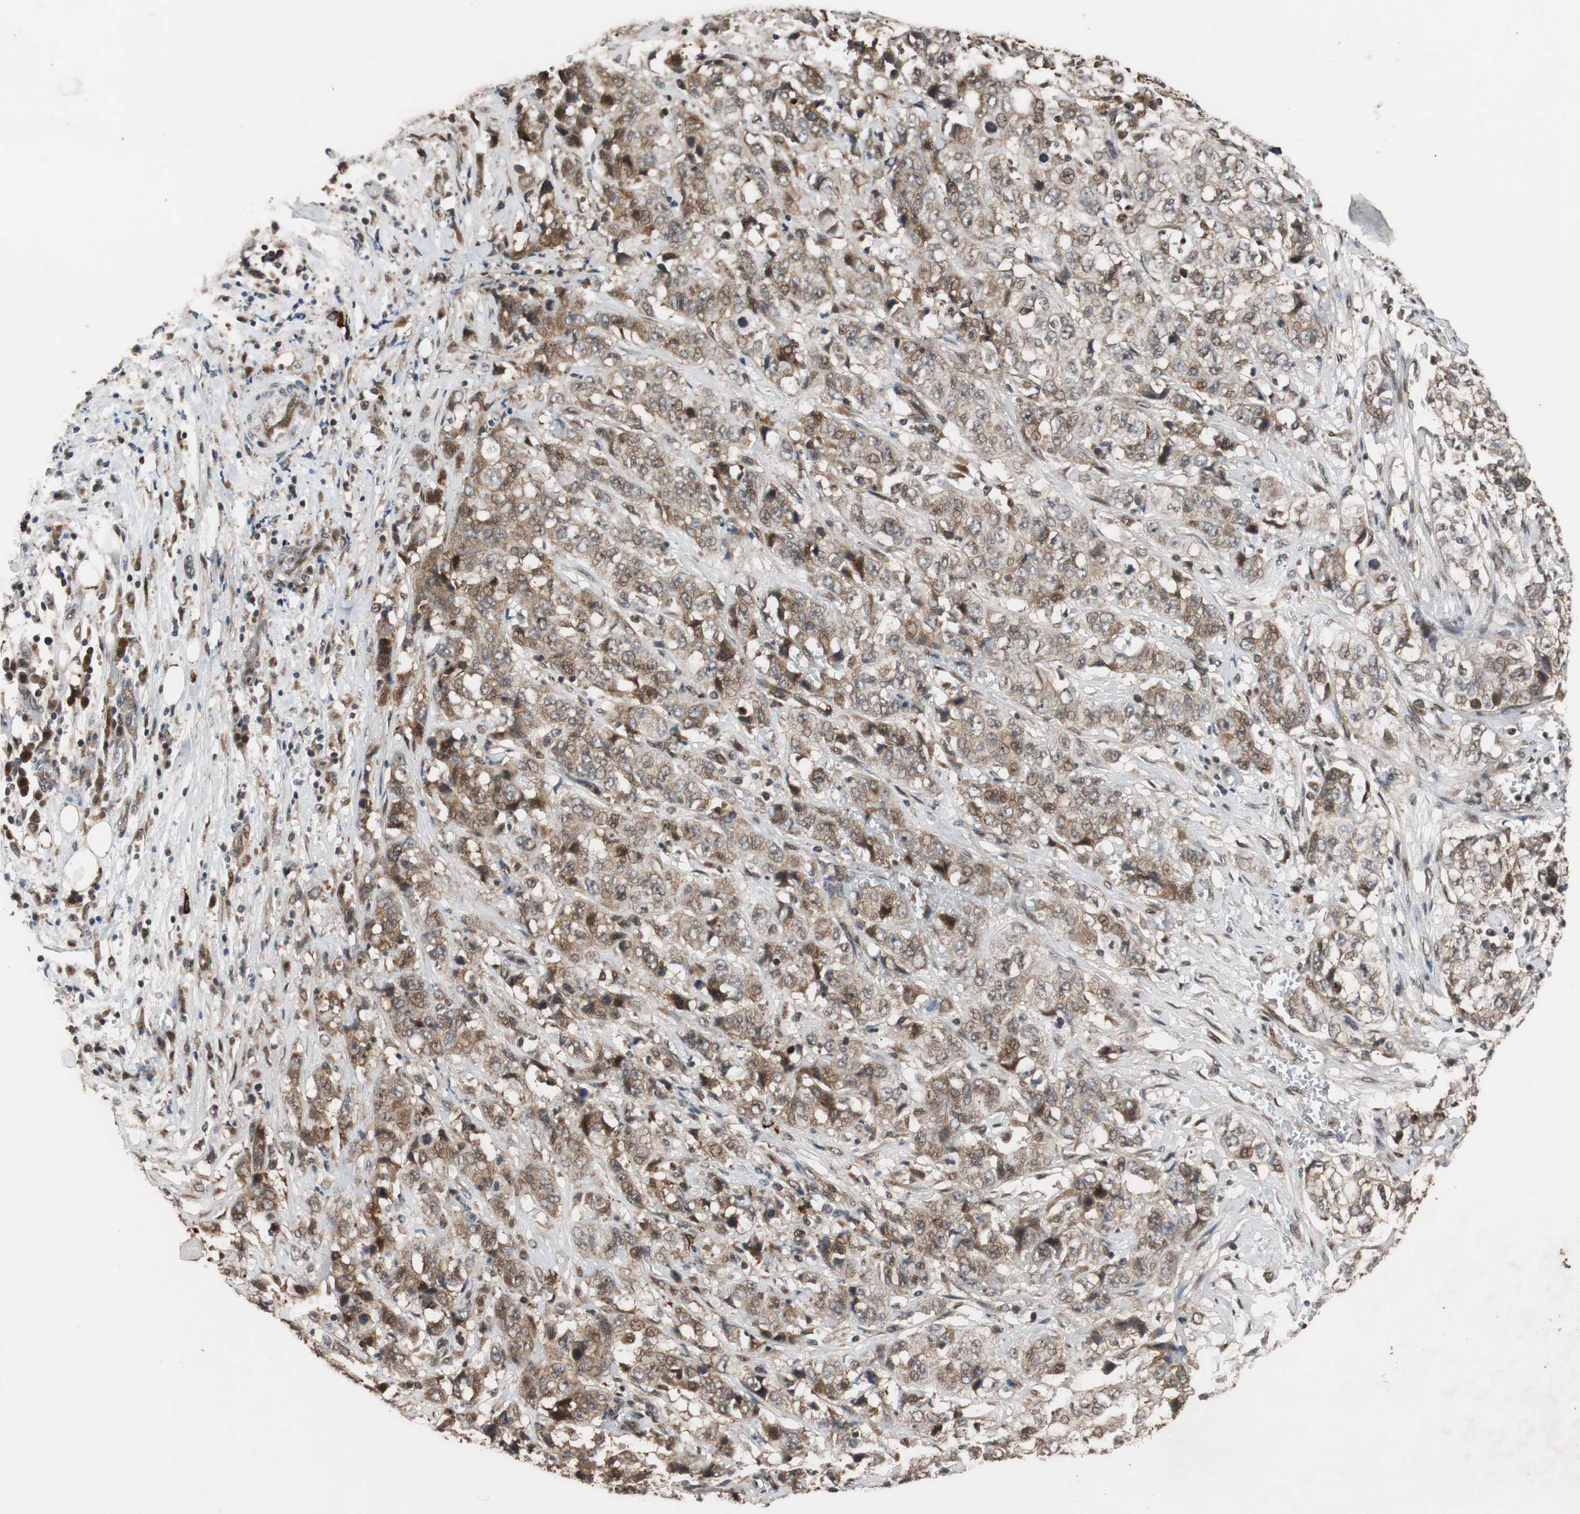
{"staining": {"intensity": "moderate", "quantity": ">75%", "location": "cytoplasmic/membranous,nuclear"}, "tissue": "stomach cancer", "cell_type": "Tumor cells", "image_type": "cancer", "snomed": [{"axis": "morphology", "description": "Adenocarcinoma, NOS"}, {"axis": "topography", "description": "Stomach"}], "caption": "High-magnification brightfield microscopy of stomach cancer (adenocarcinoma) stained with DAB (brown) and counterstained with hematoxylin (blue). tumor cells exhibit moderate cytoplasmic/membranous and nuclear staining is appreciated in about>75% of cells.", "gene": "USP31", "patient": {"sex": "male", "age": 48}}